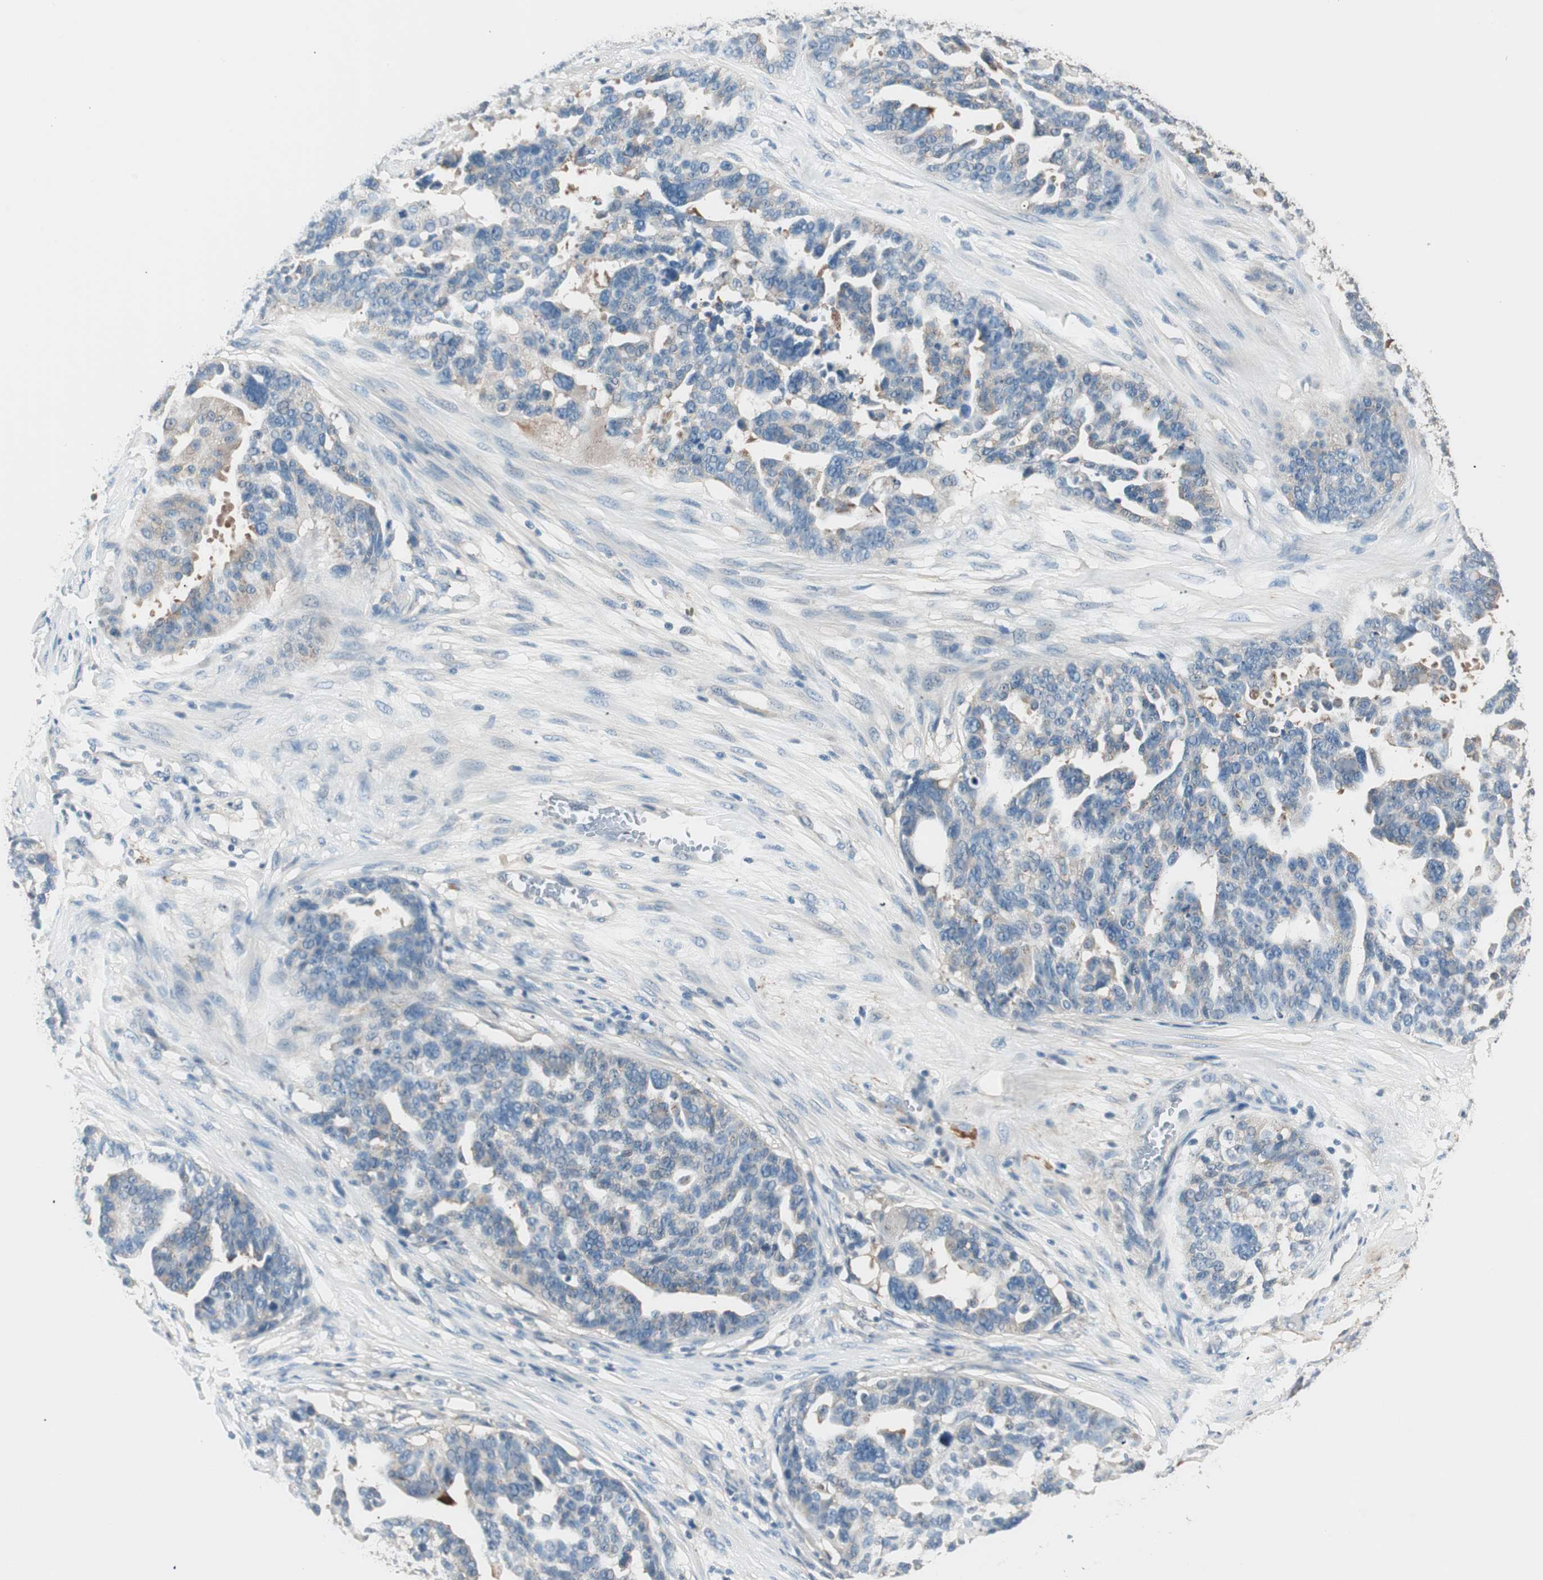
{"staining": {"intensity": "negative", "quantity": "none", "location": "none"}, "tissue": "ovarian cancer", "cell_type": "Tumor cells", "image_type": "cancer", "snomed": [{"axis": "morphology", "description": "Cystadenocarcinoma, serous, NOS"}, {"axis": "topography", "description": "Ovary"}], "caption": "Protein analysis of ovarian serous cystadenocarcinoma demonstrates no significant positivity in tumor cells.", "gene": "RAD54B", "patient": {"sex": "female", "age": 59}}